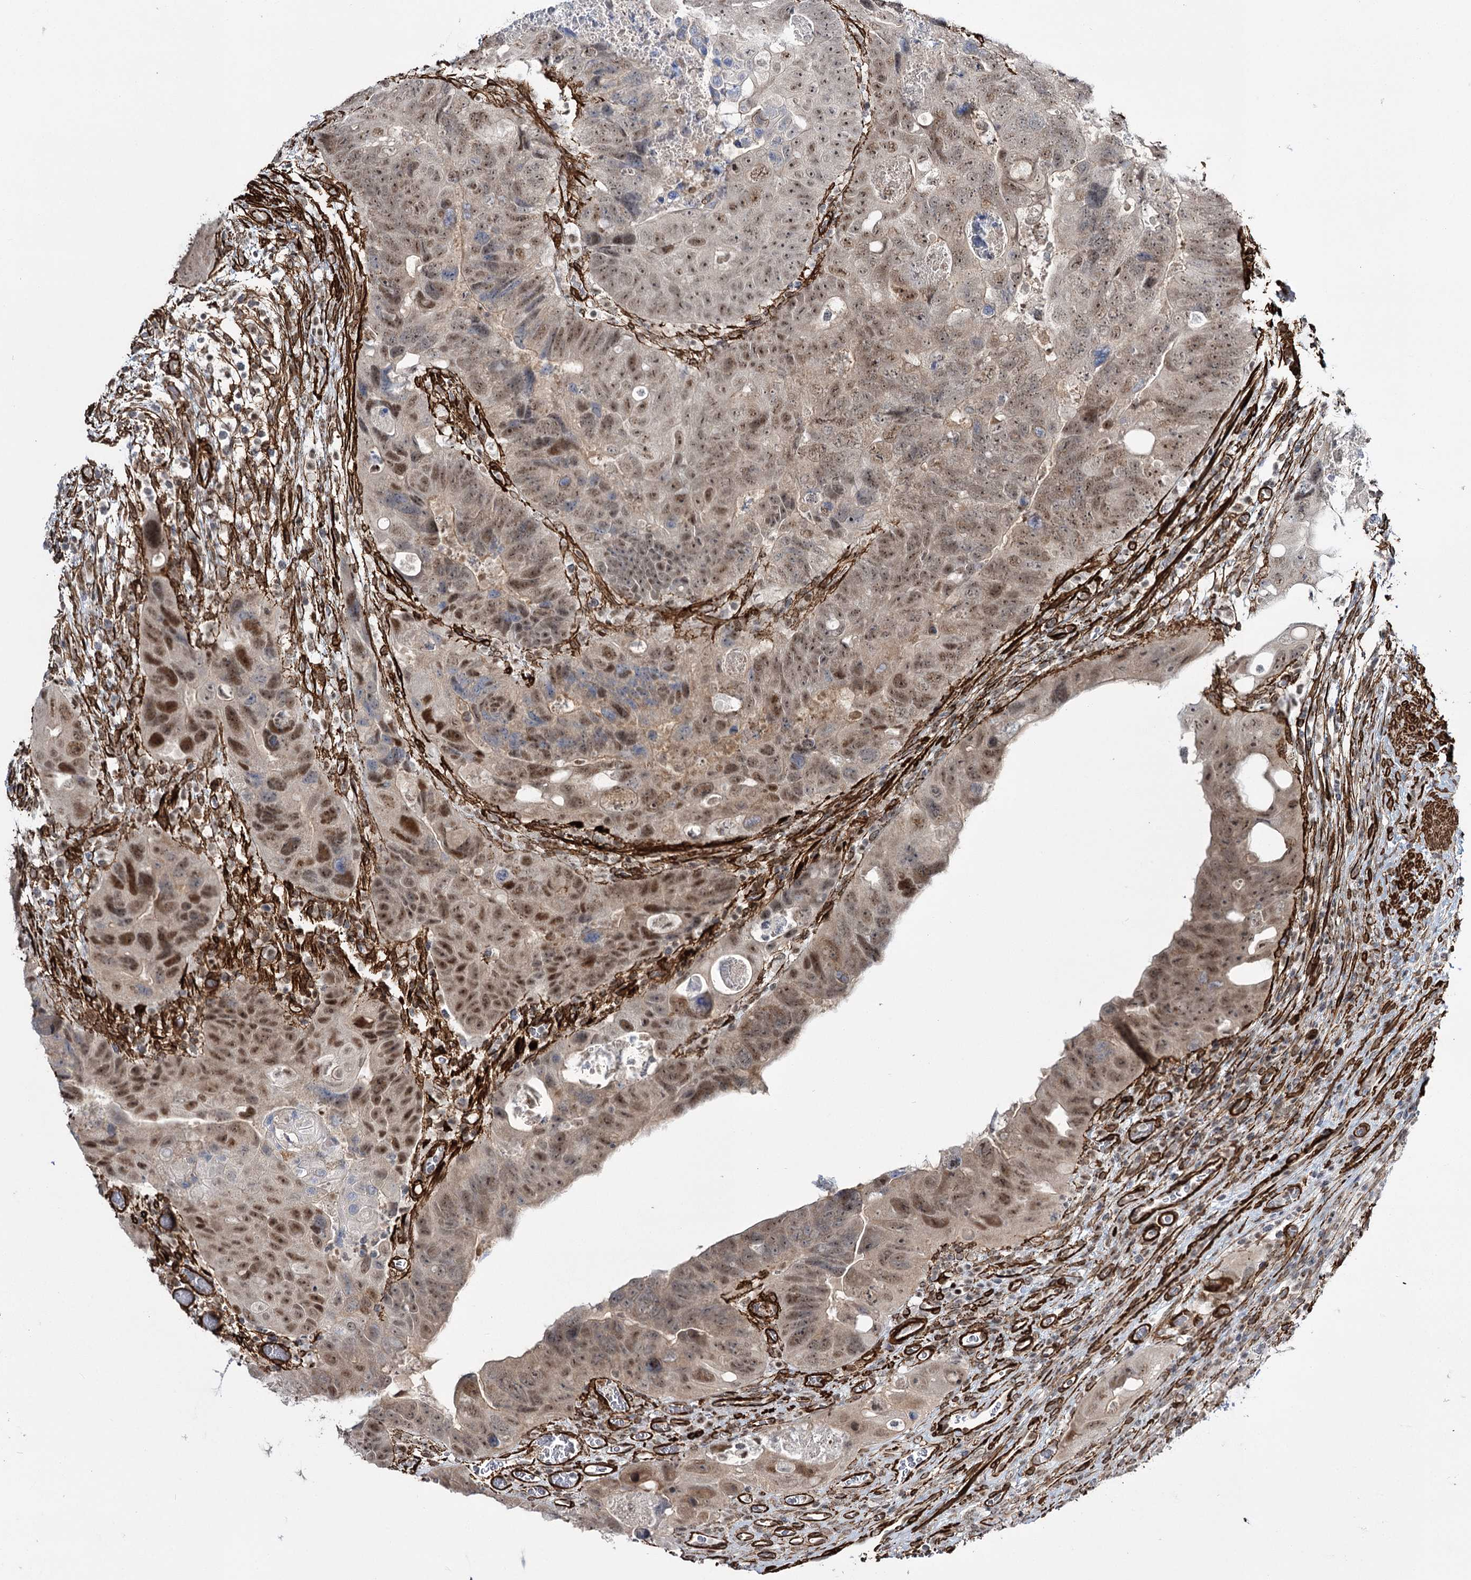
{"staining": {"intensity": "moderate", "quantity": ">75%", "location": "nuclear"}, "tissue": "colorectal cancer", "cell_type": "Tumor cells", "image_type": "cancer", "snomed": [{"axis": "morphology", "description": "Adenocarcinoma, NOS"}, {"axis": "topography", "description": "Rectum"}], "caption": "IHC micrograph of human colorectal cancer stained for a protein (brown), which exhibits medium levels of moderate nuclear staining in about >75% of tumor cells.", "gene": "CWF19L1", "patient": {"sex": "male", "age": 59}}